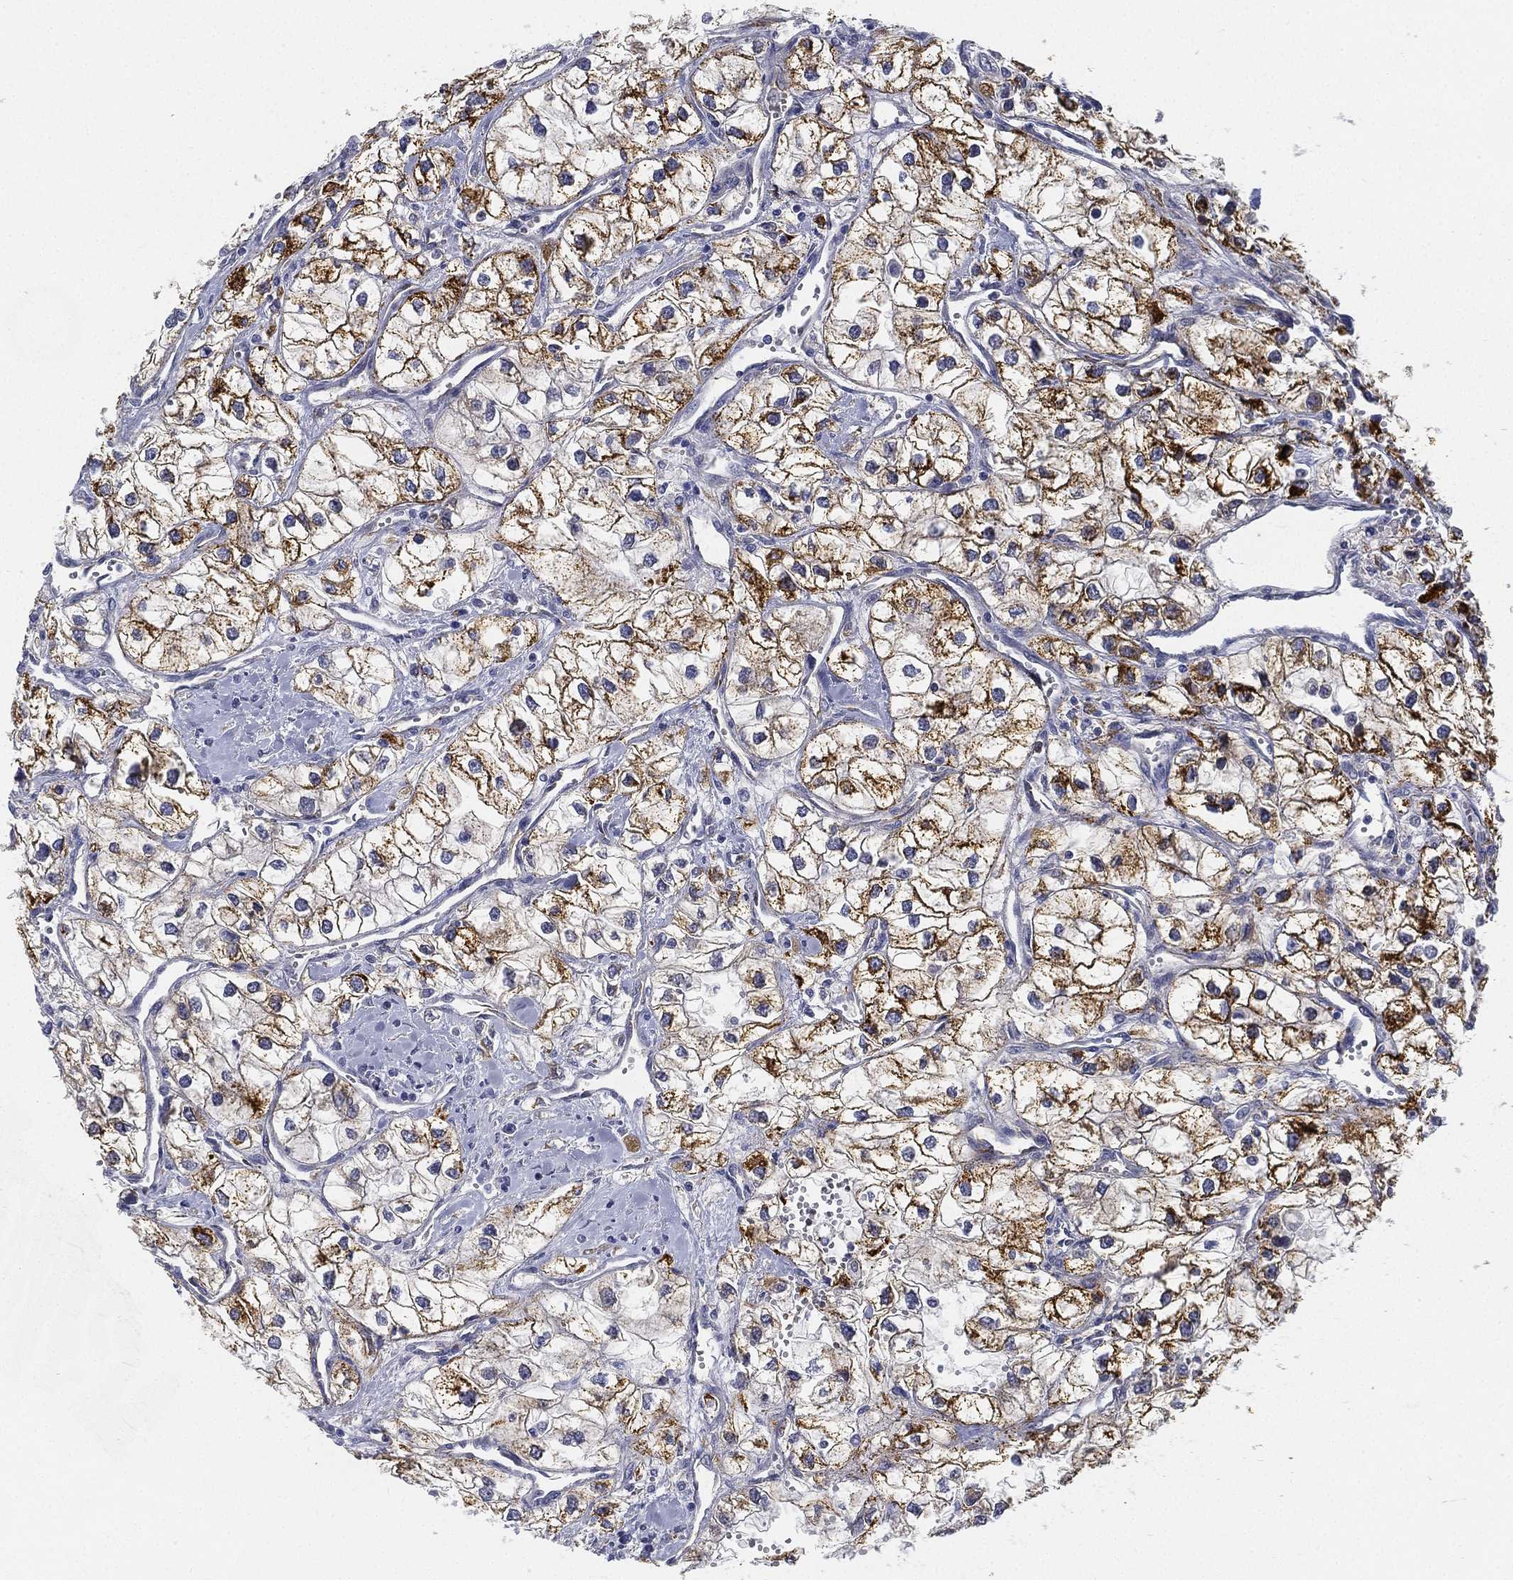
{"staining": {"intensity": "strong", "quantity": "25%-75%", "location": "cytoplasmic/membranous"}, "tissue": "renal cancer", "cell_type": "Tumor cells", "image_type": "cancer", "snomed": [{"axis": "morphology", "description": "Adenocarcinoma, NOS"}, {"axis": "topography", "description": "Kidney"}], "caption": "Immunohistochemical staining of renal adenocarcinoma reveals high levels of strong cytoplasmic/membranous protein staining in approximately 25%-75% of tumor cells. Immunohistochemistry stains the protein of interest in brown and the nuclei are stained blue.", "gene": "C5orf46", "patient": {"sex": "male", "age": 59}}